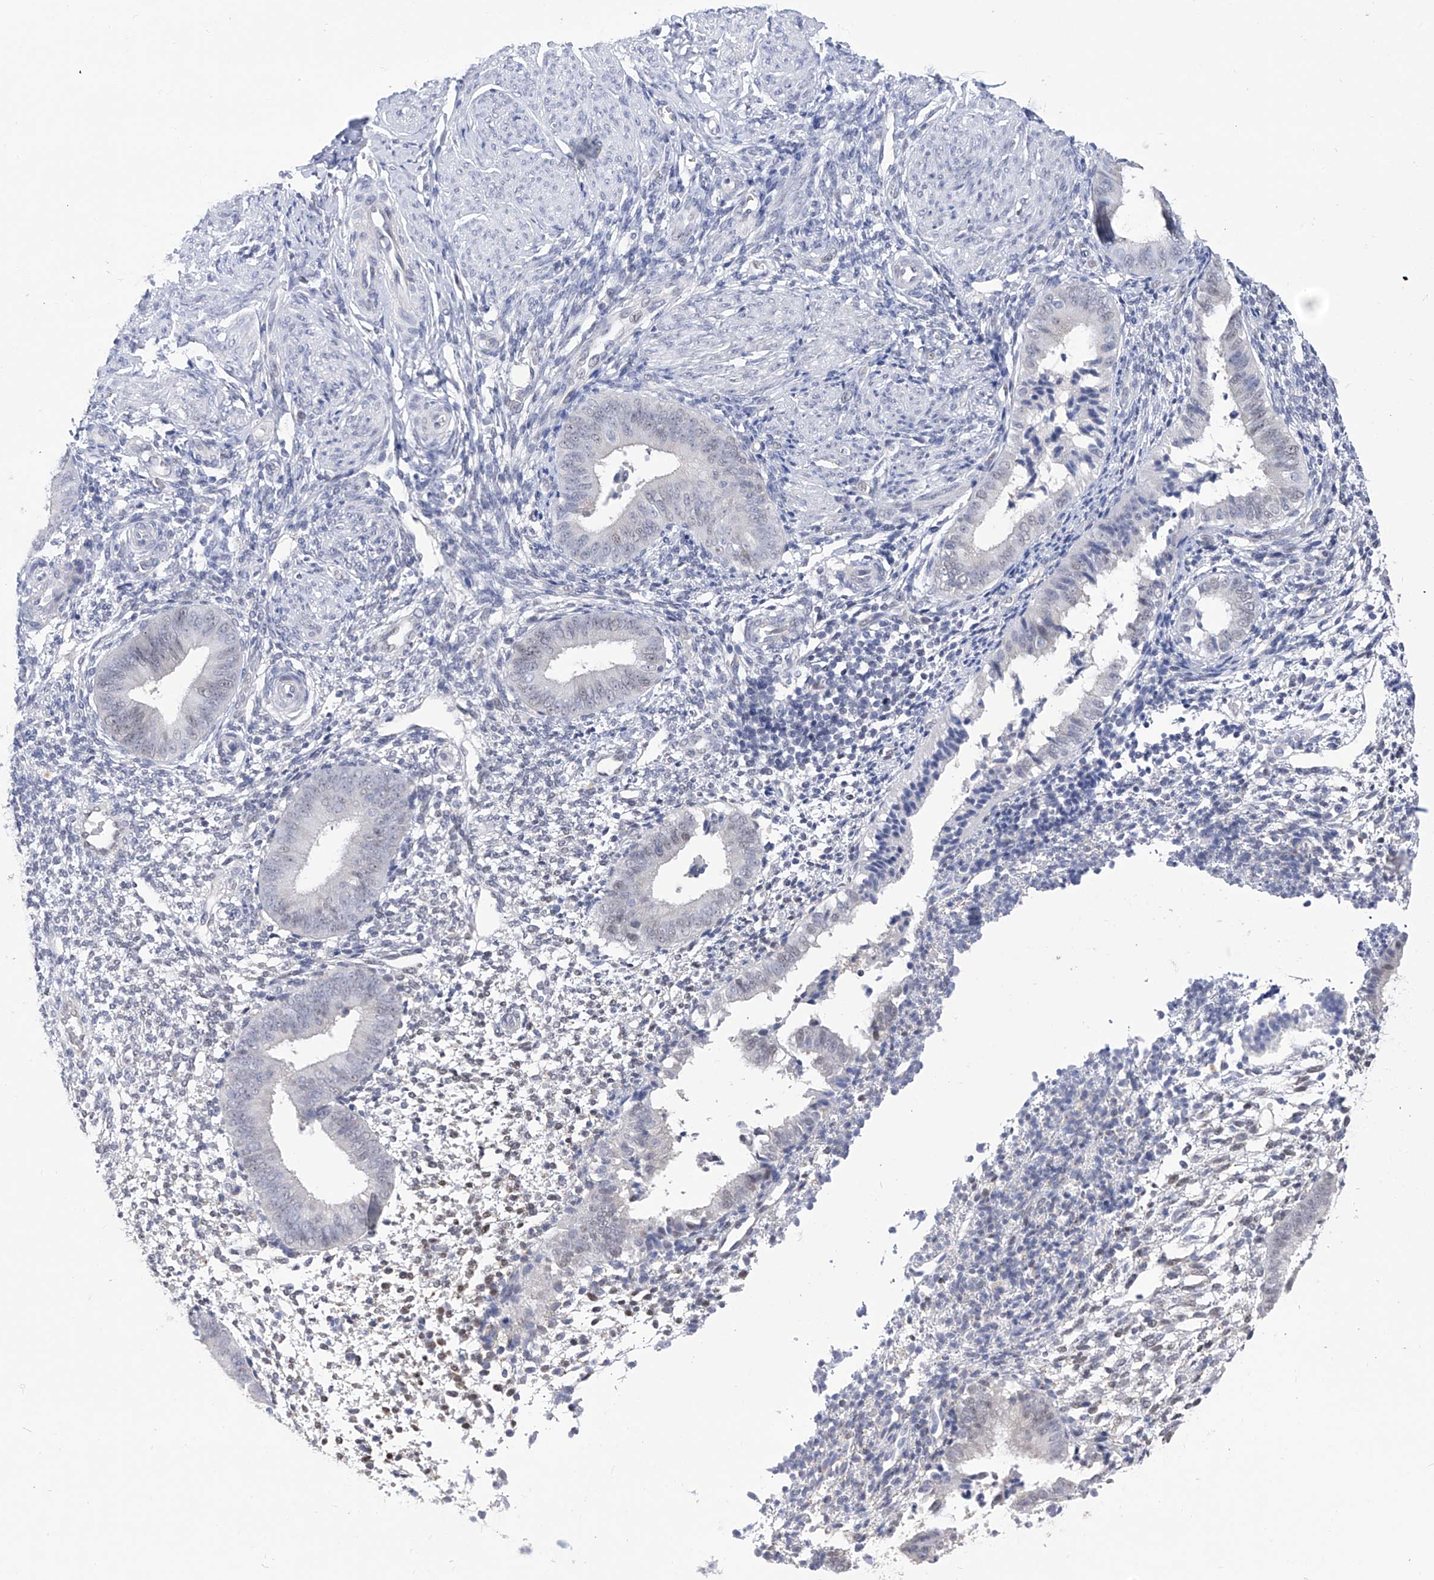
{"staining": {"intensity": "negative", "quantity": "none", "location": "none"}, "tissue": "endometrium", "cell_type": "Cells in endometrial stroma", "image_type": "normal", "snomed": [{"axis": "morphology", "description": "Normal tissue, NOS"}, {"axis": "topography", "description": "Uterus"}, {"axis": "topography", "description": "Endometrium"}], "caption": "High power microscopy photomicrograph of an IHC micrograph of normal endometrium, revealing no significant staining in cells in endometrial stroma.", "gene": "PHF20", "patient": {"sex": "female", "age": 48}}